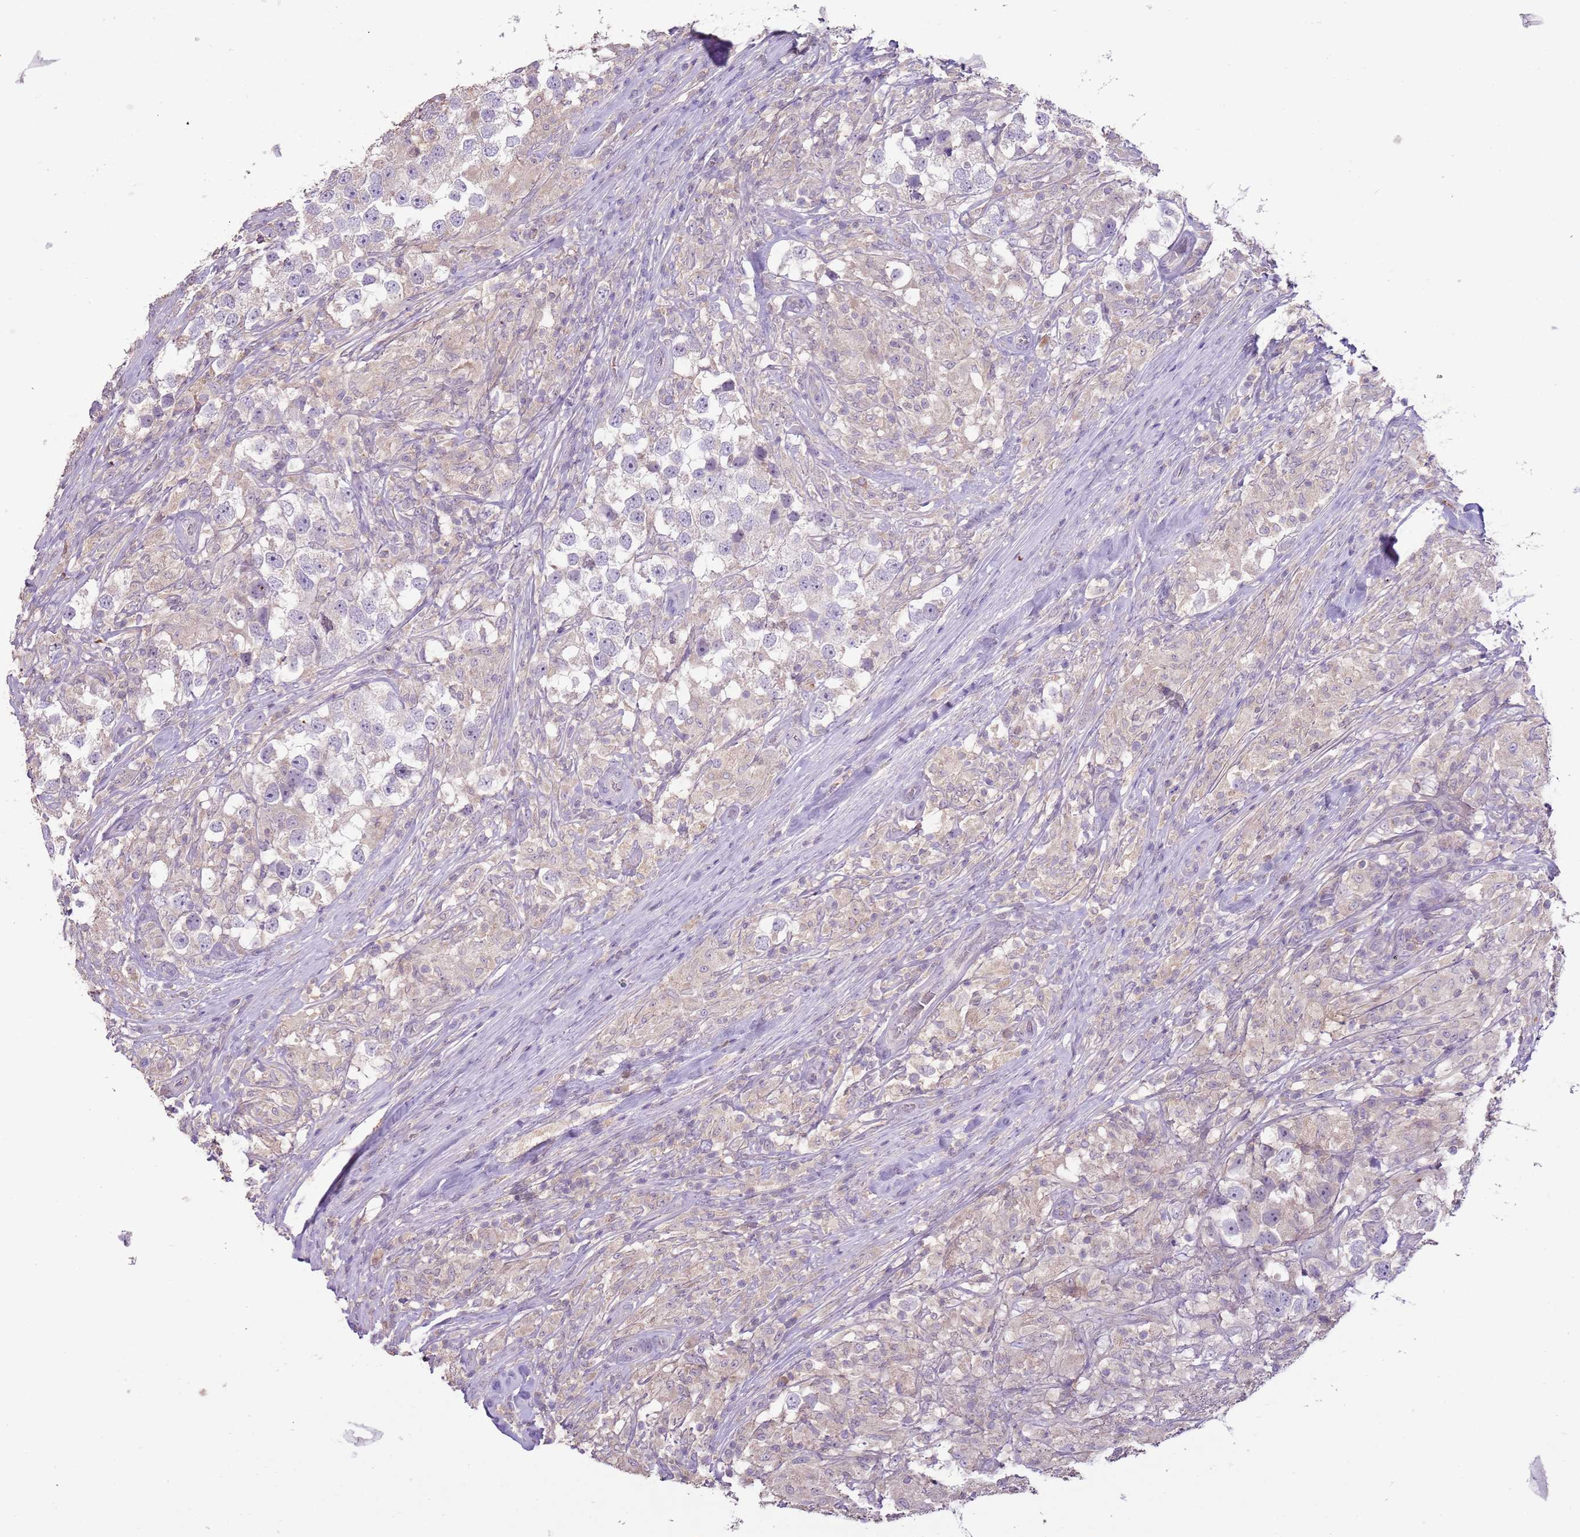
{"staining": {"intensity": "negative", "quantity": "none", "location": "none"}, "tissue": "testis cancer", "cell_type": "Tumor cells", "image_type": "cancer", "snomed": [{"axis": "morphology", "description": "Seminoma, NOS"}, {"axis": "topography", "description": "Testis"}], "caption": "Tumor cells are negative for protein expression in human testis cancer (seminoma).", "gene": "IL2RG", "patient": {"sex": "male", "age": 46}}